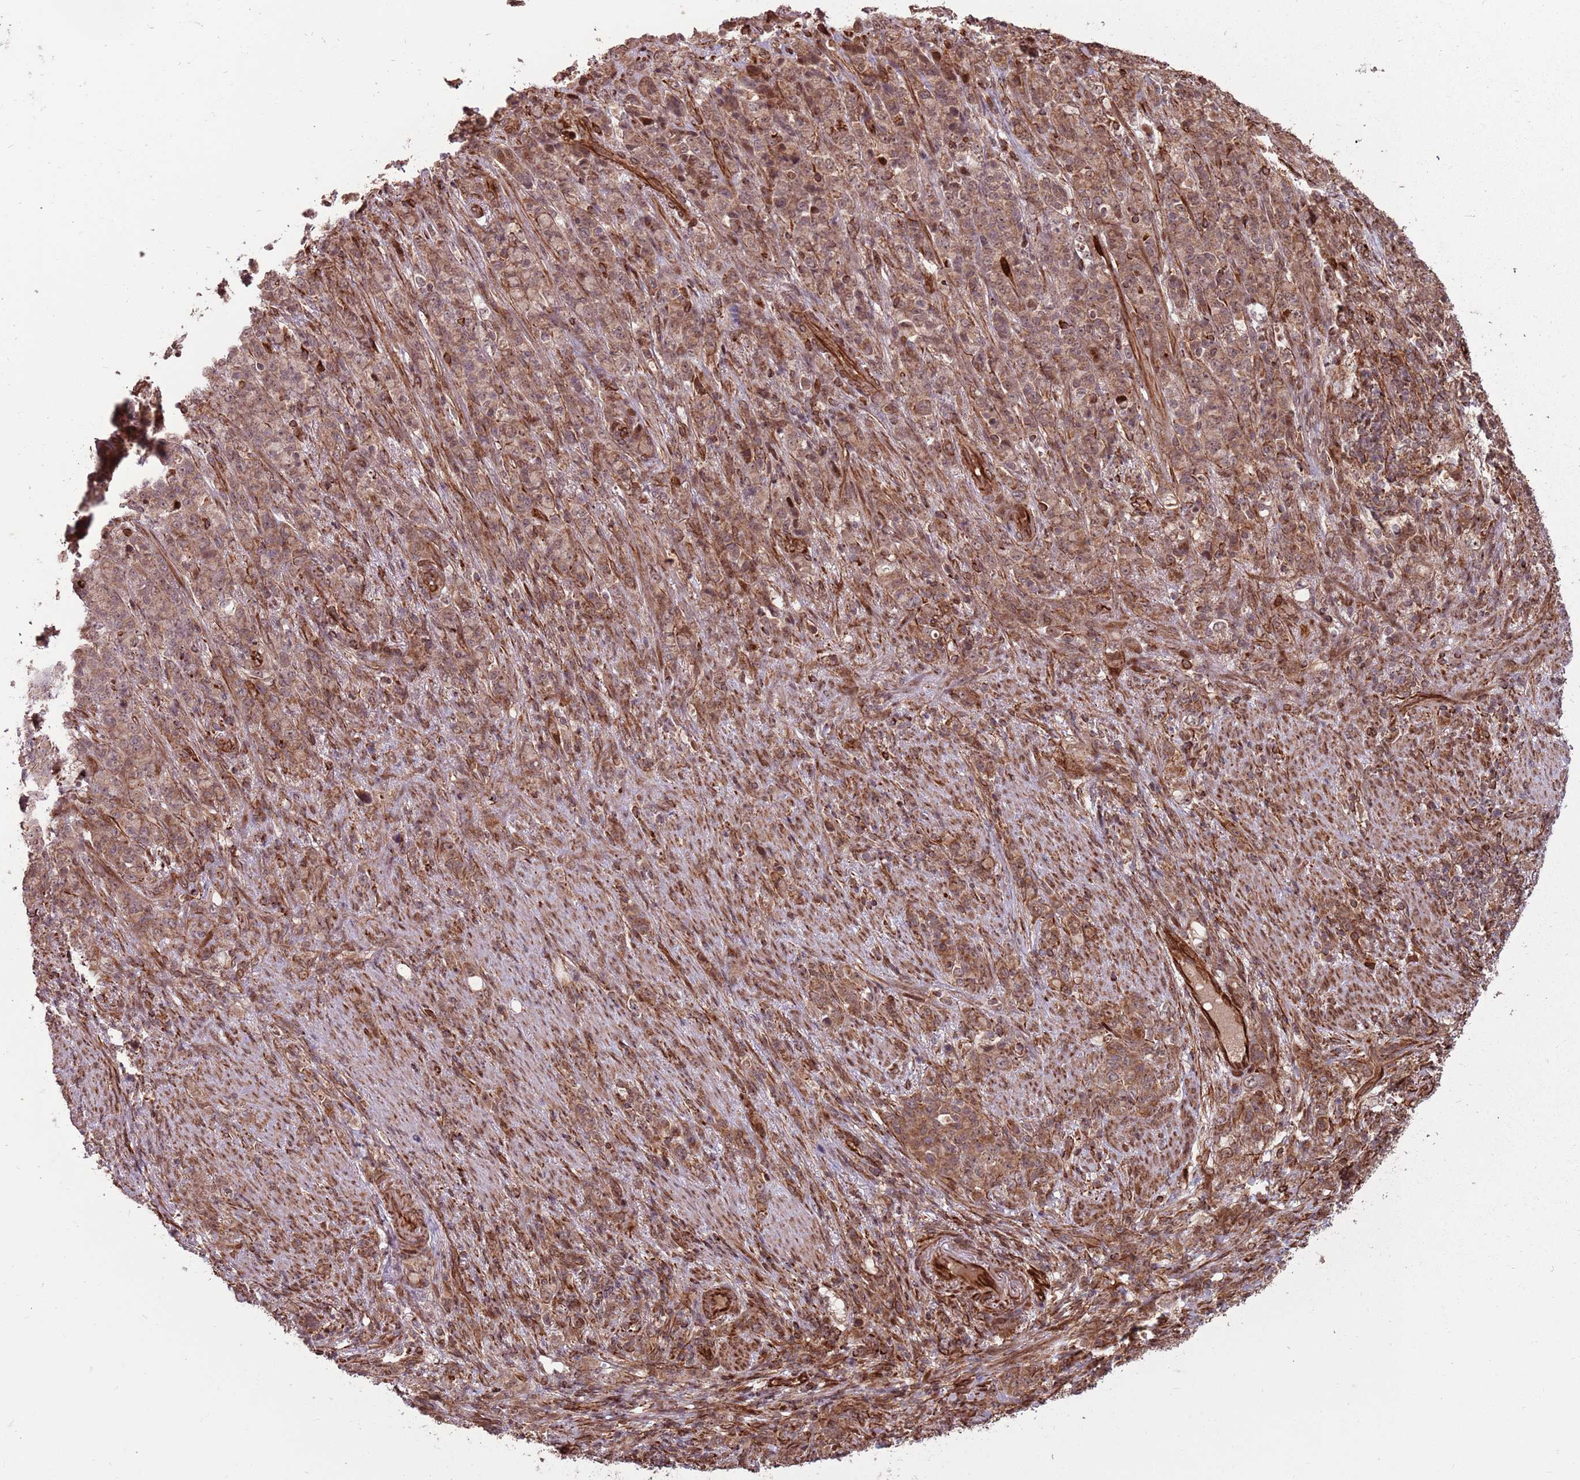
{"staining": {"intensity": "moderate", "quantity": ">75%", "location": "cytoplasmic/membranous,nuclear"}, "tissue": "stomach cancer", "cell_type": "Tumor cells", "image_type": "cancer", "snomed": [{"axis": "morphology", "description": "Adenocarcinoma, NOS"}, {"axis": "topography", "description": "Stomach"}], "caption": "IHC histopathology image of neoplastic tissue: human stomach adenocarcinoma stained using immunohistochemistry (IHC) displays medium levels of moderate protein expression localized specifically in the cytoplasmic/membranous and nuclear of tumor cells, appearing as a cytoplasmic/membranous and nuclear brown color.", "gene": "ADAMTS3", "patient": {"sex": "female", "age": 79}}